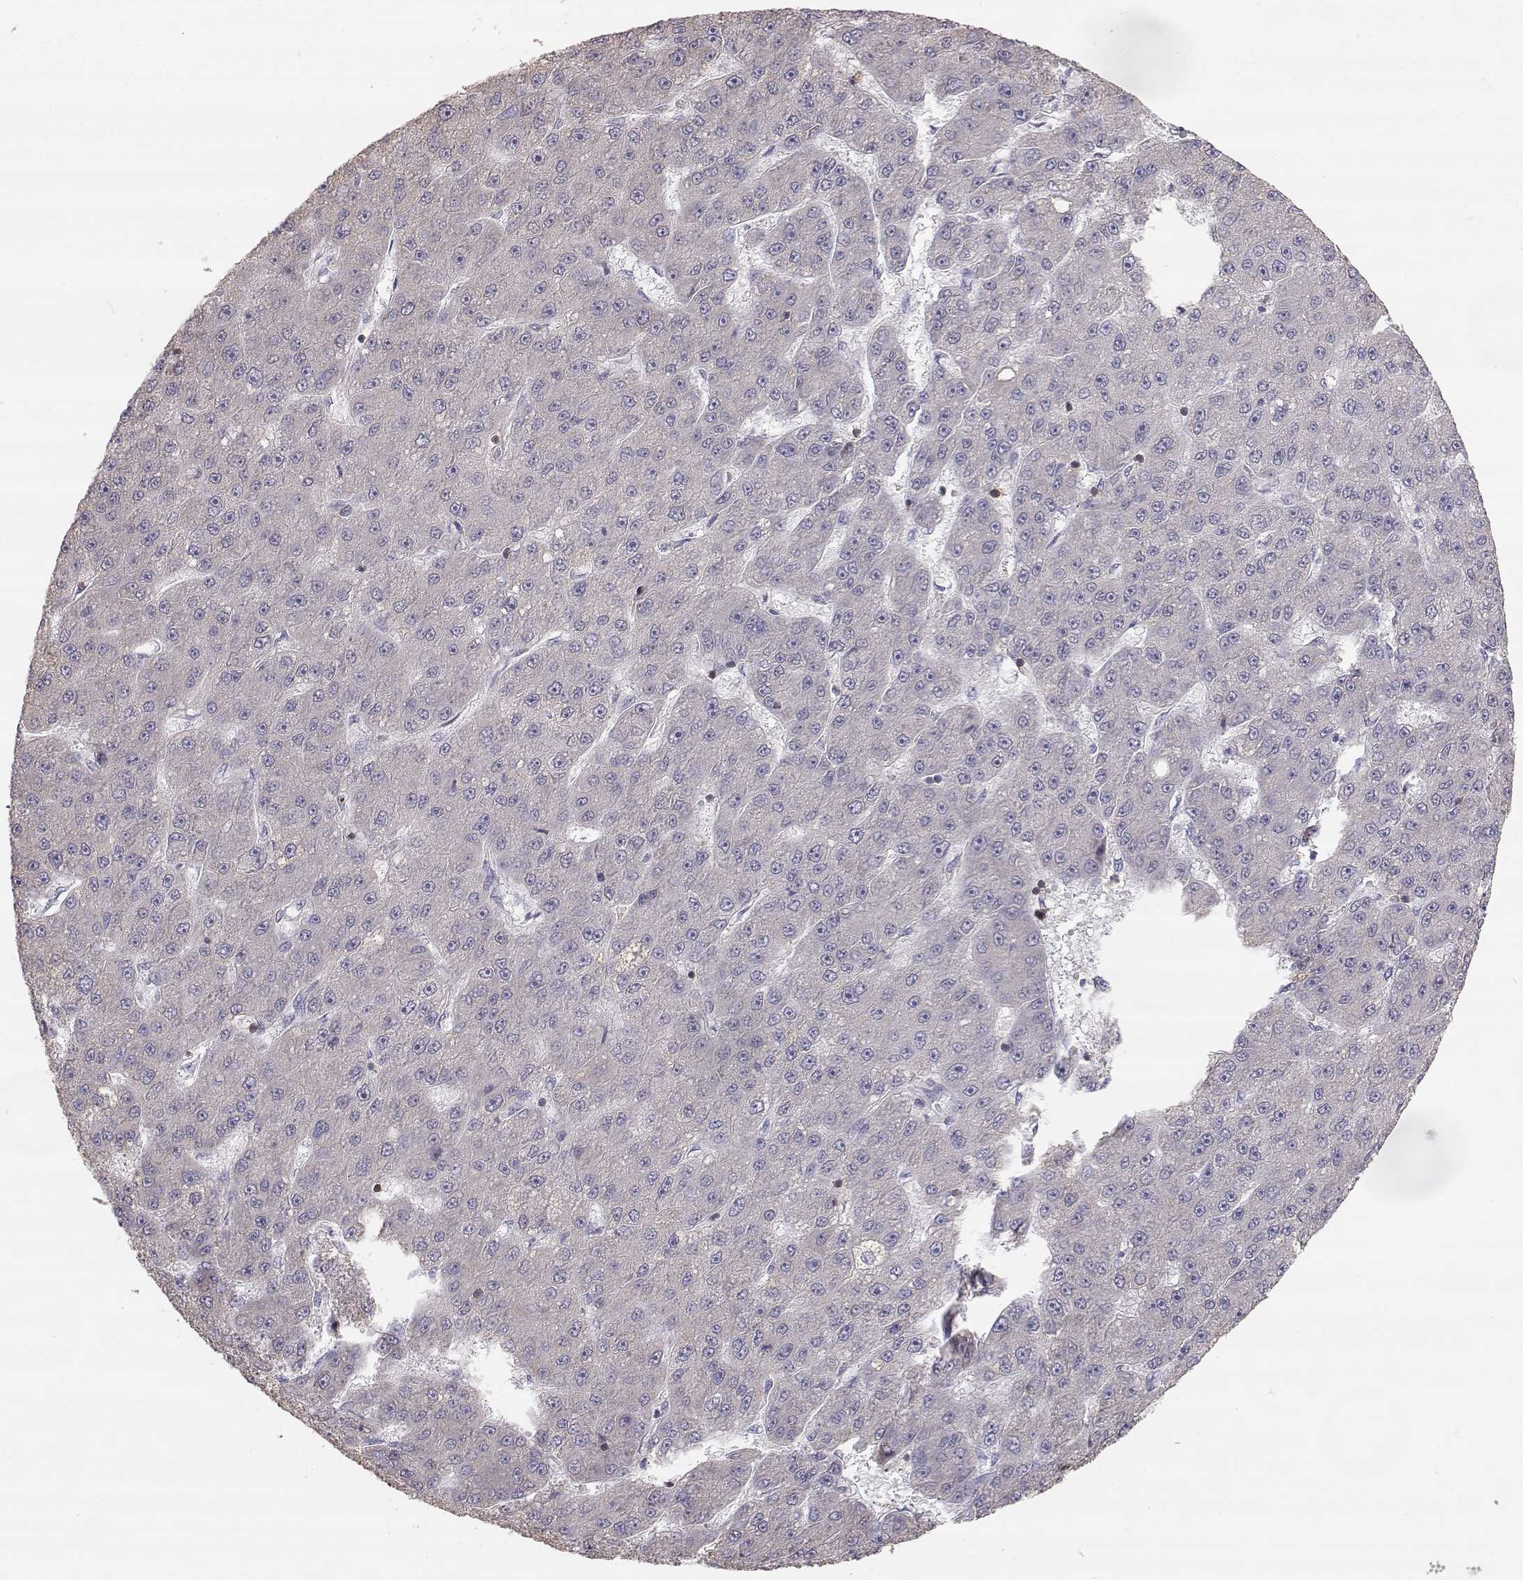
{"staining": {"intensity": "negative", "quantity": "none", "location": "none"}, "tissue": "liver cancer", "cell_type": "Tumor cells", "image_type": "cancer", "snomed": [{"axis": "morphology", "description": "Carcinoma, Hepatocellular, NOS"}, {"axis": "topography", "description": "Liver"}], "caption": "Immunohistochemistry (IHC) micrograph of human liver cancer stained for a protein (brown), which demonstrates no positivity in tumor cells.", "gene": "GRAP2", "patient": {"sex": "male", "age": 67}}